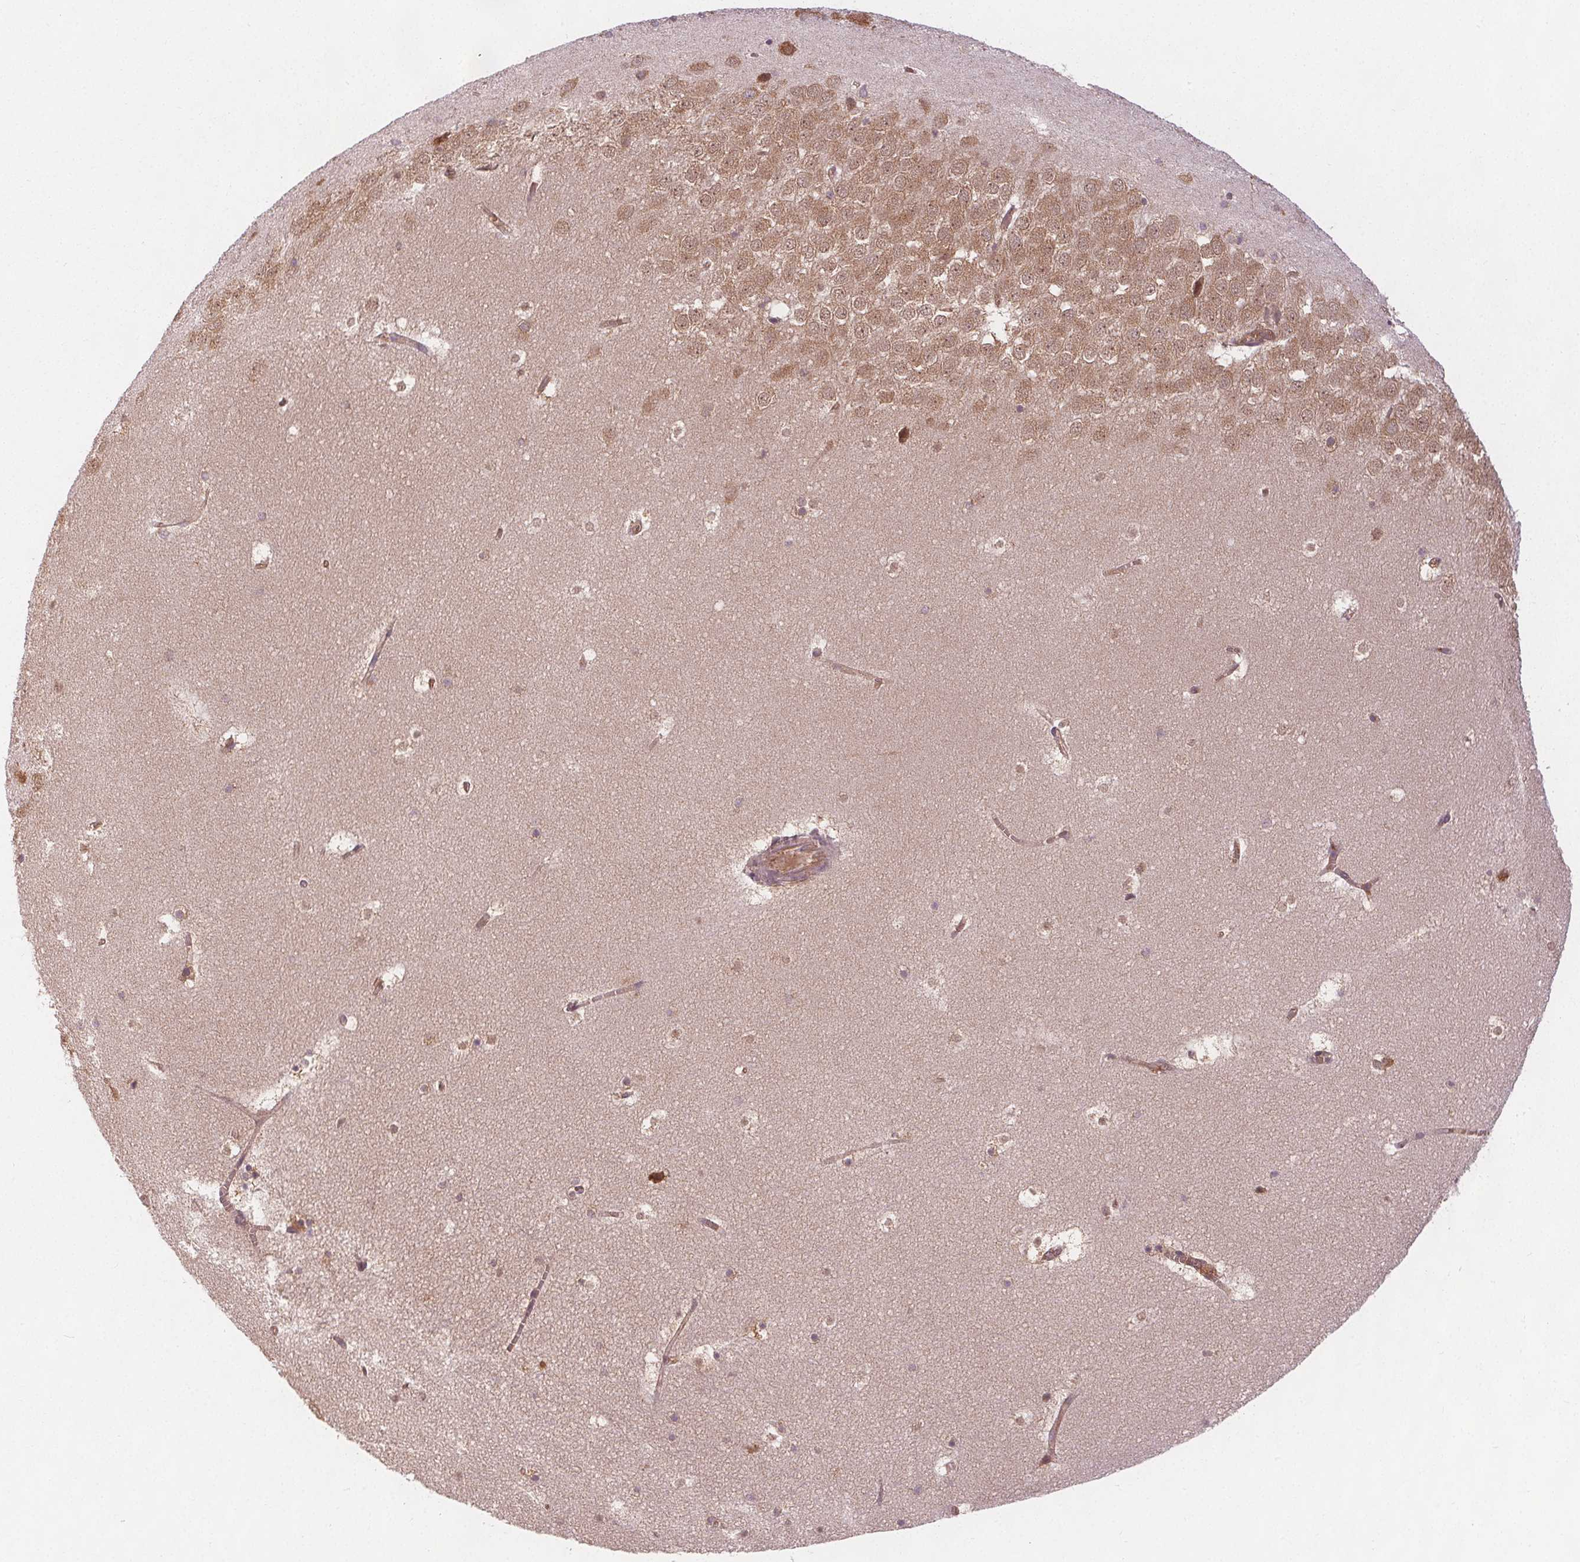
{"staining": {"intensity": "weak", "quantity": "<25%", "location": "cytoplasmic/membranous"}, "tissue": "hippocampus", "cell_type": "Glial cells", "image_type": "normal", "snomed": [{"axis": "morphology", "description": "Normal tissue, NOS"}, {"axis": "topography", "description": "Hippocampus"}], "caption": "Micrograph shows no protein staining in glial cells of unremarkable hippocampus.", "gene": "EIF3D", "patient": {"sex": "male", "age": 45}}